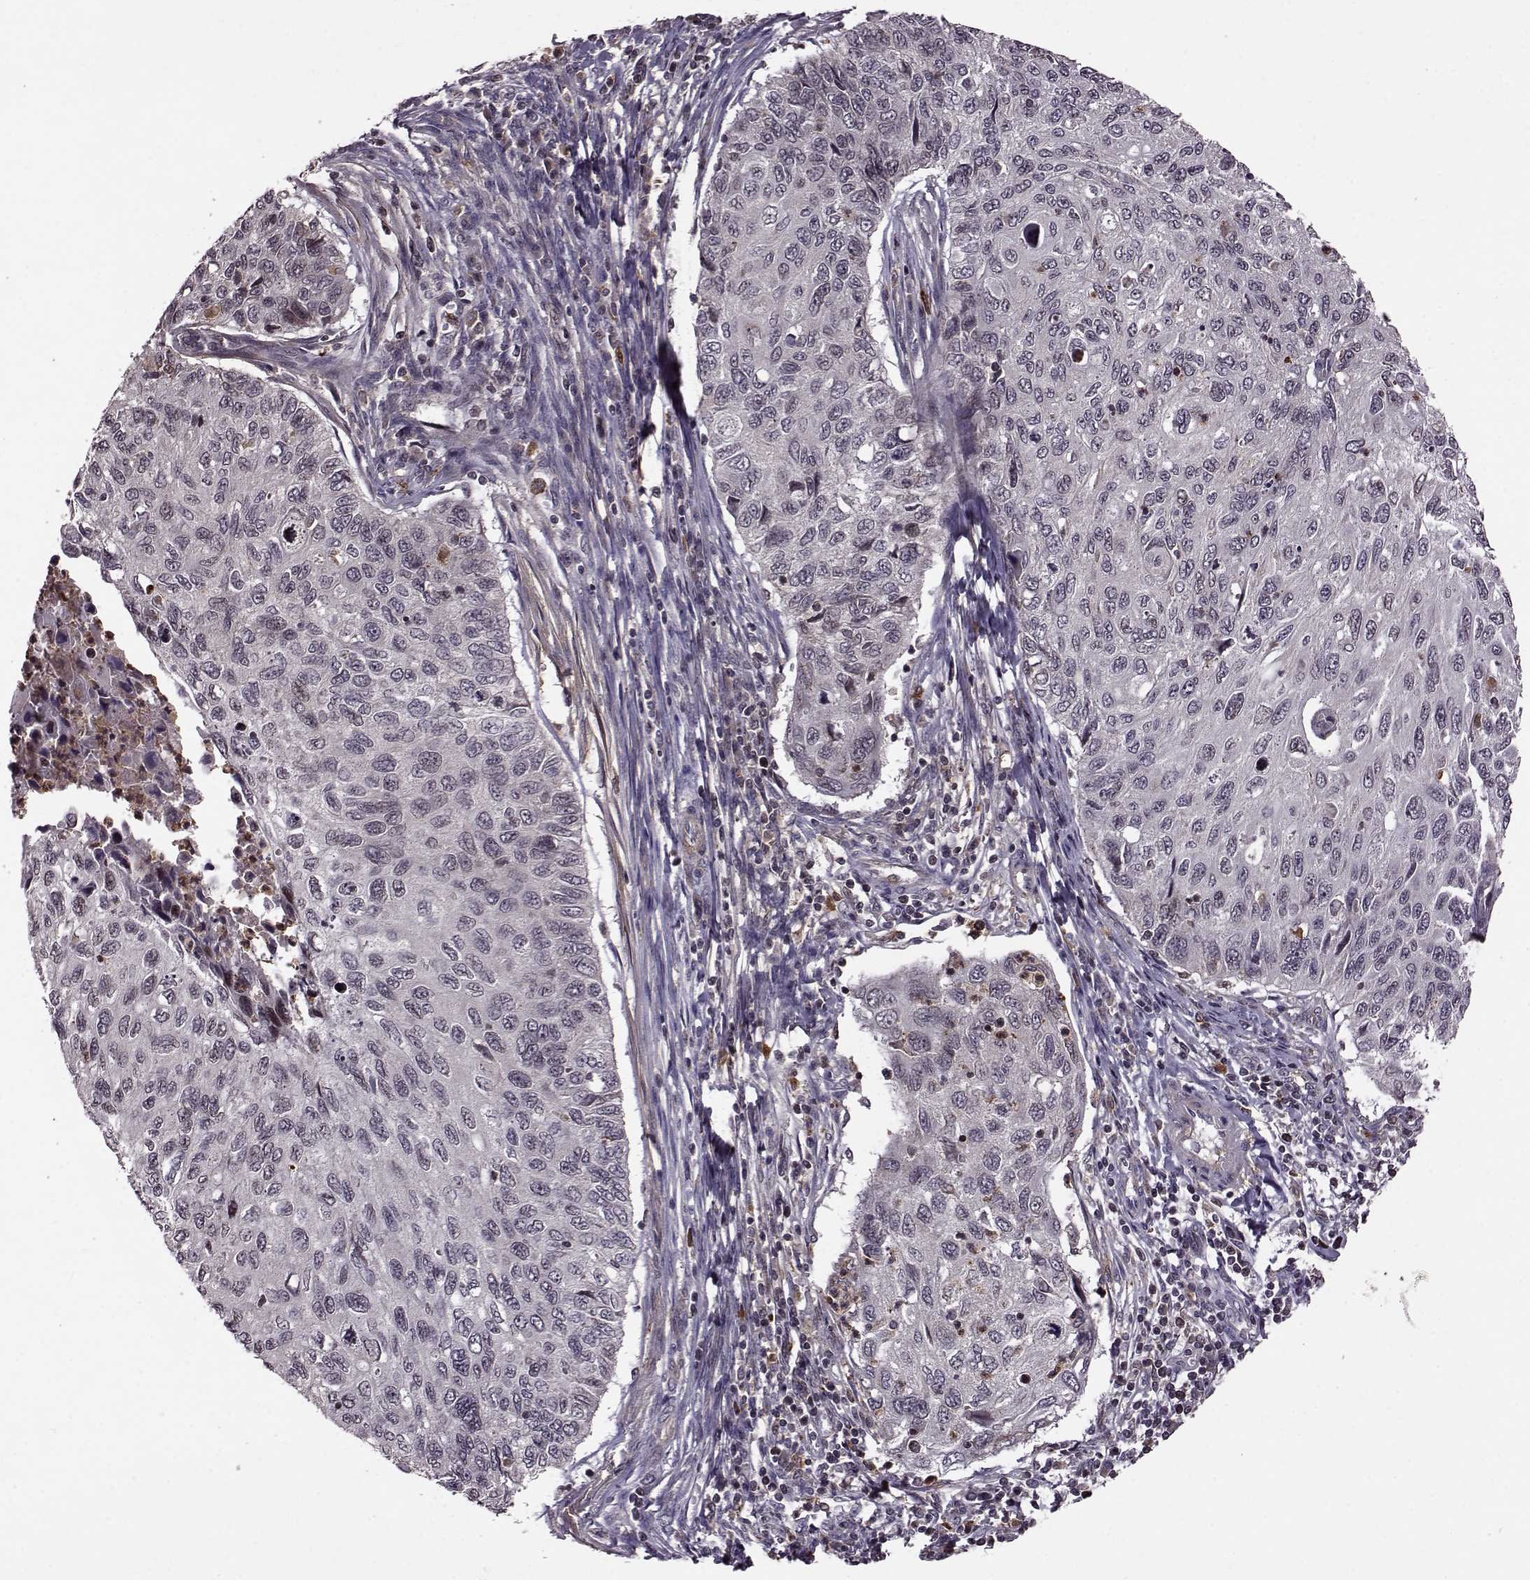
{"staining": {"intensity": "negative", "quantity": "none", "location": "none"}, "tissue": "cervical cancer", "cell_type": "Tumor cells", "image_type": "cancer", "snomed": [{"axis": "morphology", "description": "Squamous cell carcinoma, NOS"}, {"axis": "topography", "description": "Cervix"}], "caption": "Histopathology image shows no significant protein positivity in tumor cells of cervical squamous cell carcinoma.", "gene": "TRMU", "patient": {"sex": "female", "age": 70}}